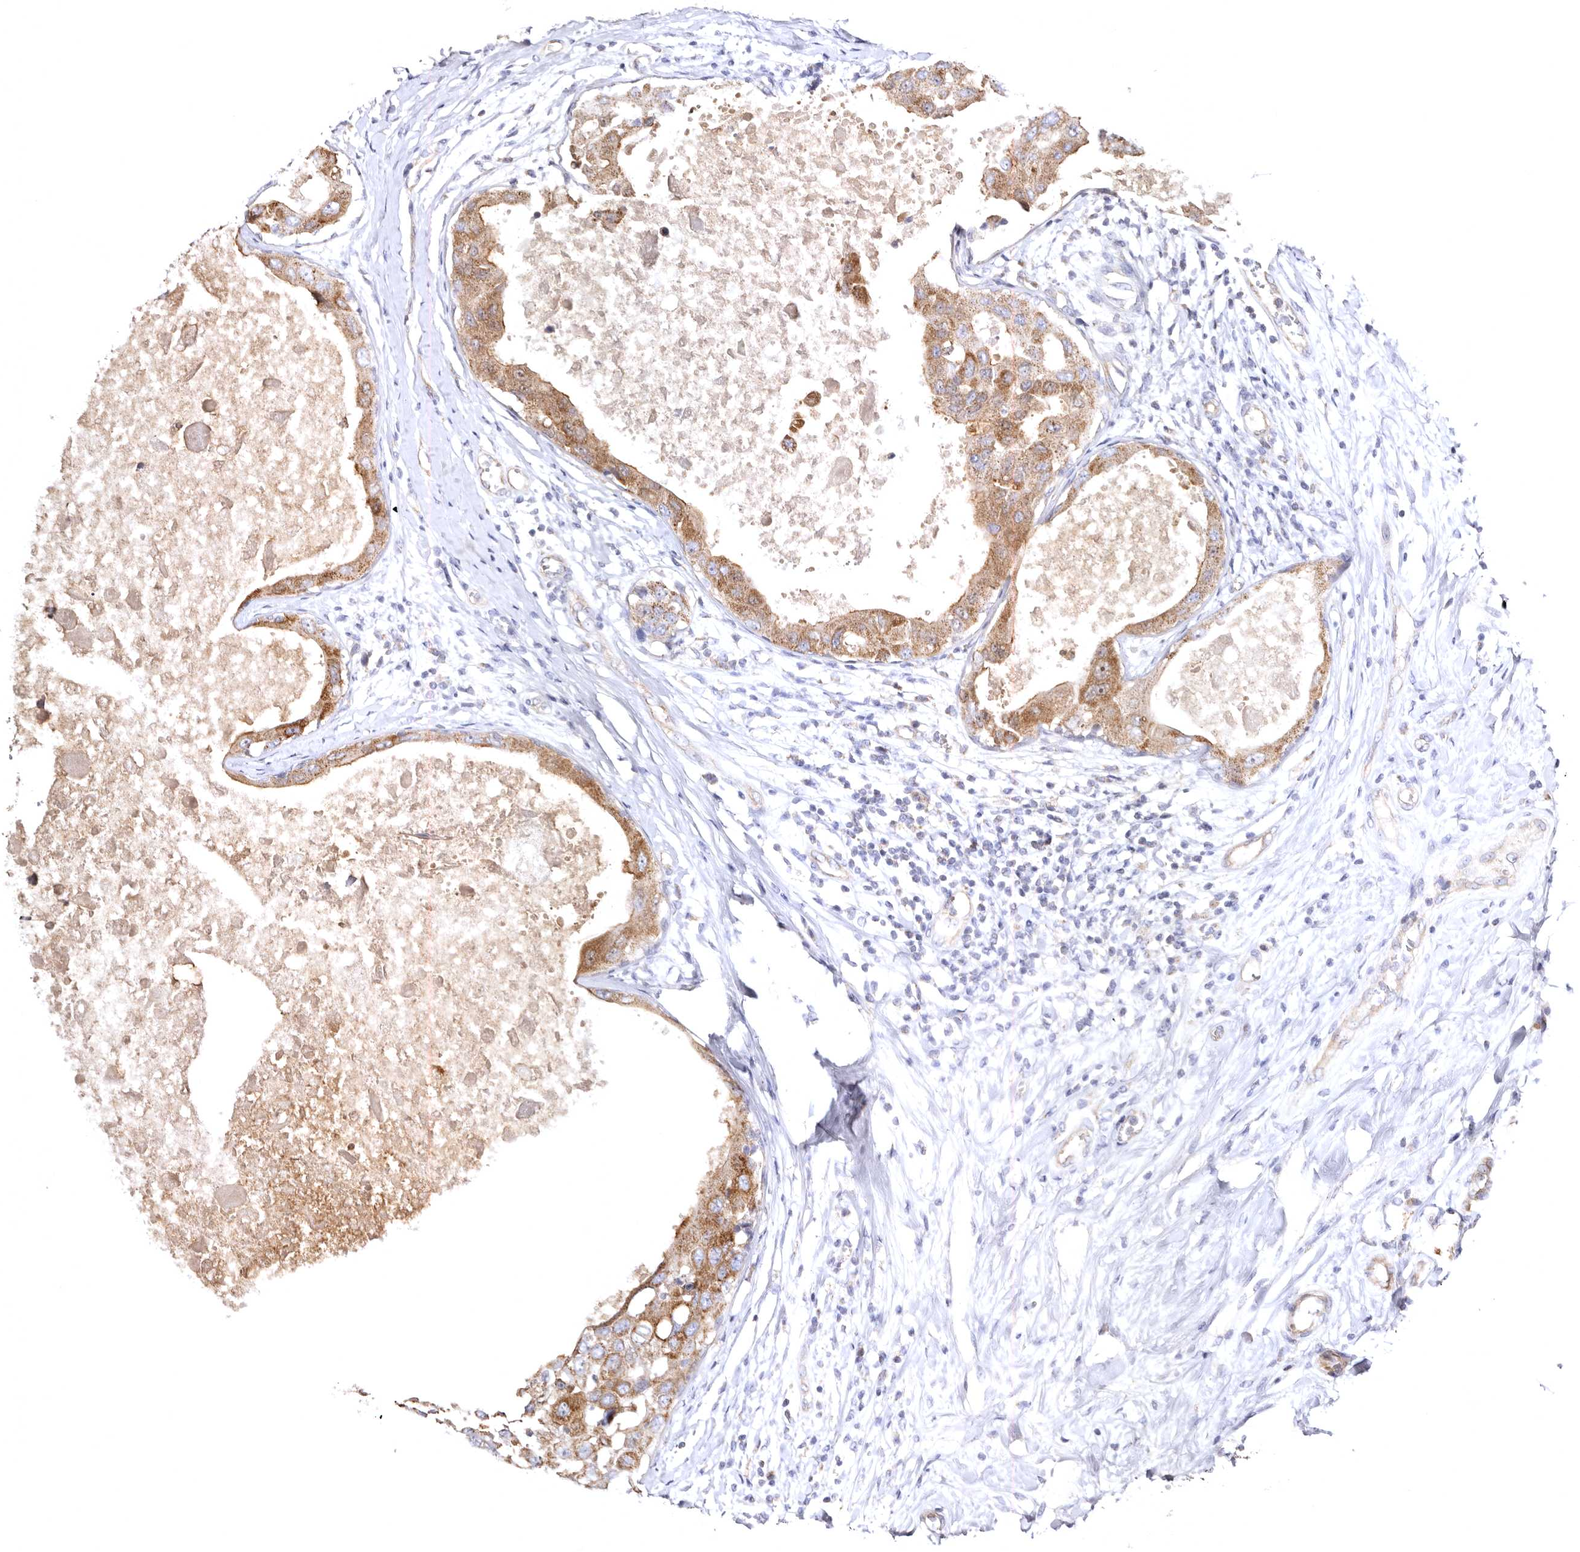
{"staining": {"intensity": "moderate", "quantity": ">75%", "location": "cytoplasmic/membranous"}, "tissue": "breast cancer", "cell_type": "Tumor cells", "image_type": "cancer", "snomed": [{"axis": "morphology", "description": "Duct carcinoma"}, {"axis": "topography", "description": "Breast"}], "caption": "Human infiltrating ductal carcinoma (breast) stained with a brown dye exhibits moderate cytoplasmic/membranous positive expression in approximately >75% of tumor cells.", "gene": "BAIAP2L1", "patient": {"sex": "female", "age": 27}}